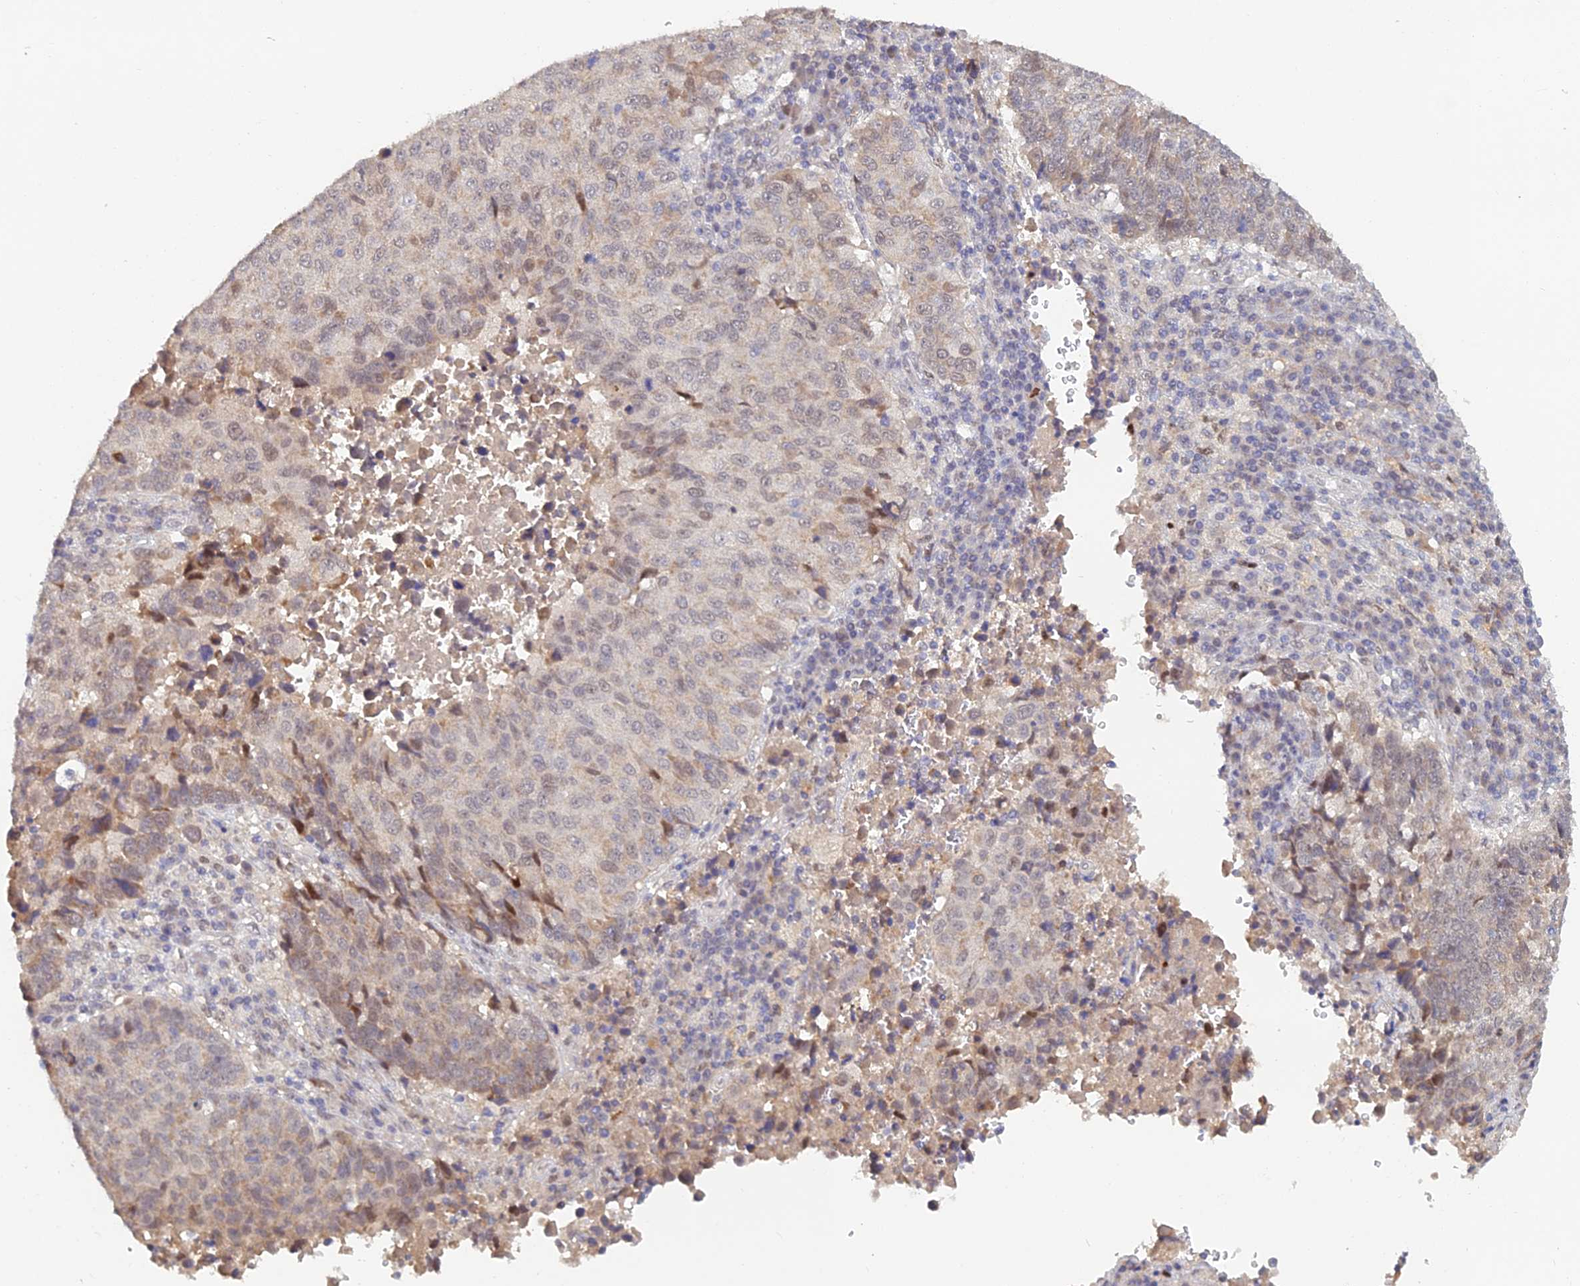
{"staining": {"intensity": "weak", "quantity": "<25%", "location": "cytoplasmic/membranous,nuclear"}, "tissue": "lung cancer", "cell_type": "Tumor cells", "image_type": "cancer", "snomed": [{"axis": "morphology", "description": "Squamous cell carcinoma, NOS"}, {"axis": "topography", "description": "Lung"}], "caption": "Human squamous cell carcinoma (lung) stained for a protein using IHC displays no staining in tumor cells.", "gene": "FASTKD5", "patient": {"sex": "male", "age": 73}}